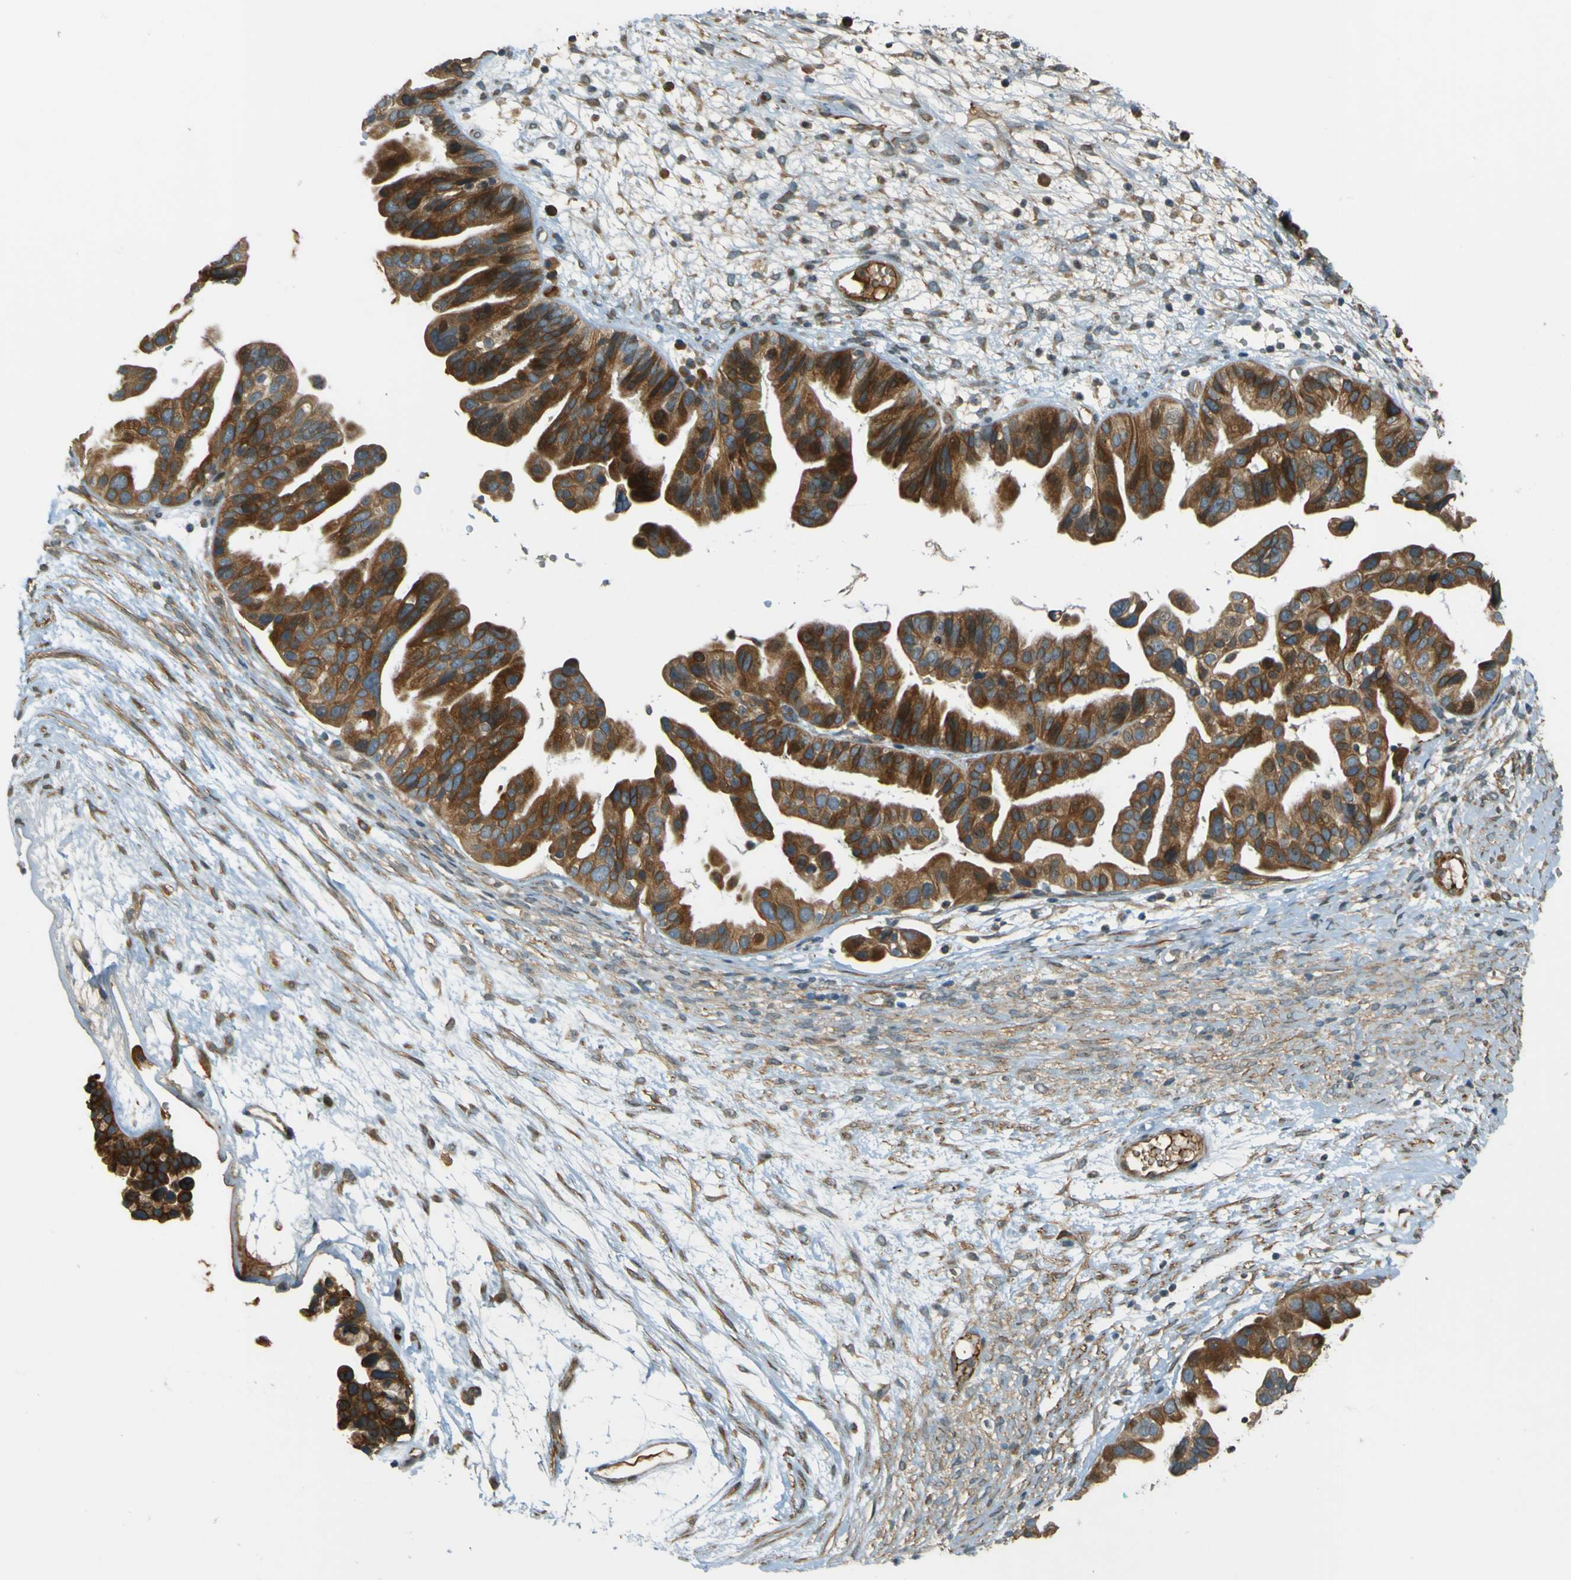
{"staining": {"intensity": "strong", "quantity": ">75%", "location": "cytoplasmic/membranous"}, "tissue": "ovarian cancer", "cell_type": "Tumor cells", "image_type": "cancer", "snomed": [{"axis": "morphology", "description": "Cystadenocarcinoma, serous, NOS"}, {"axis": "topography", "description": "Ovary"}], "caption": "Immunohistochemistry image of neoplastic tissue: ovarian cancer (serous cystadenocarcinoma) stained using immunohistochemistry (IHC) reveals high levels of strong protein expression localized specifically in the cytoplasmic/membranous of tumor cells, appearing as a cytoplasmic/membranous brown color.", "gene": "LPCAT1", "patient": {"sex": "female", "age": 56}}